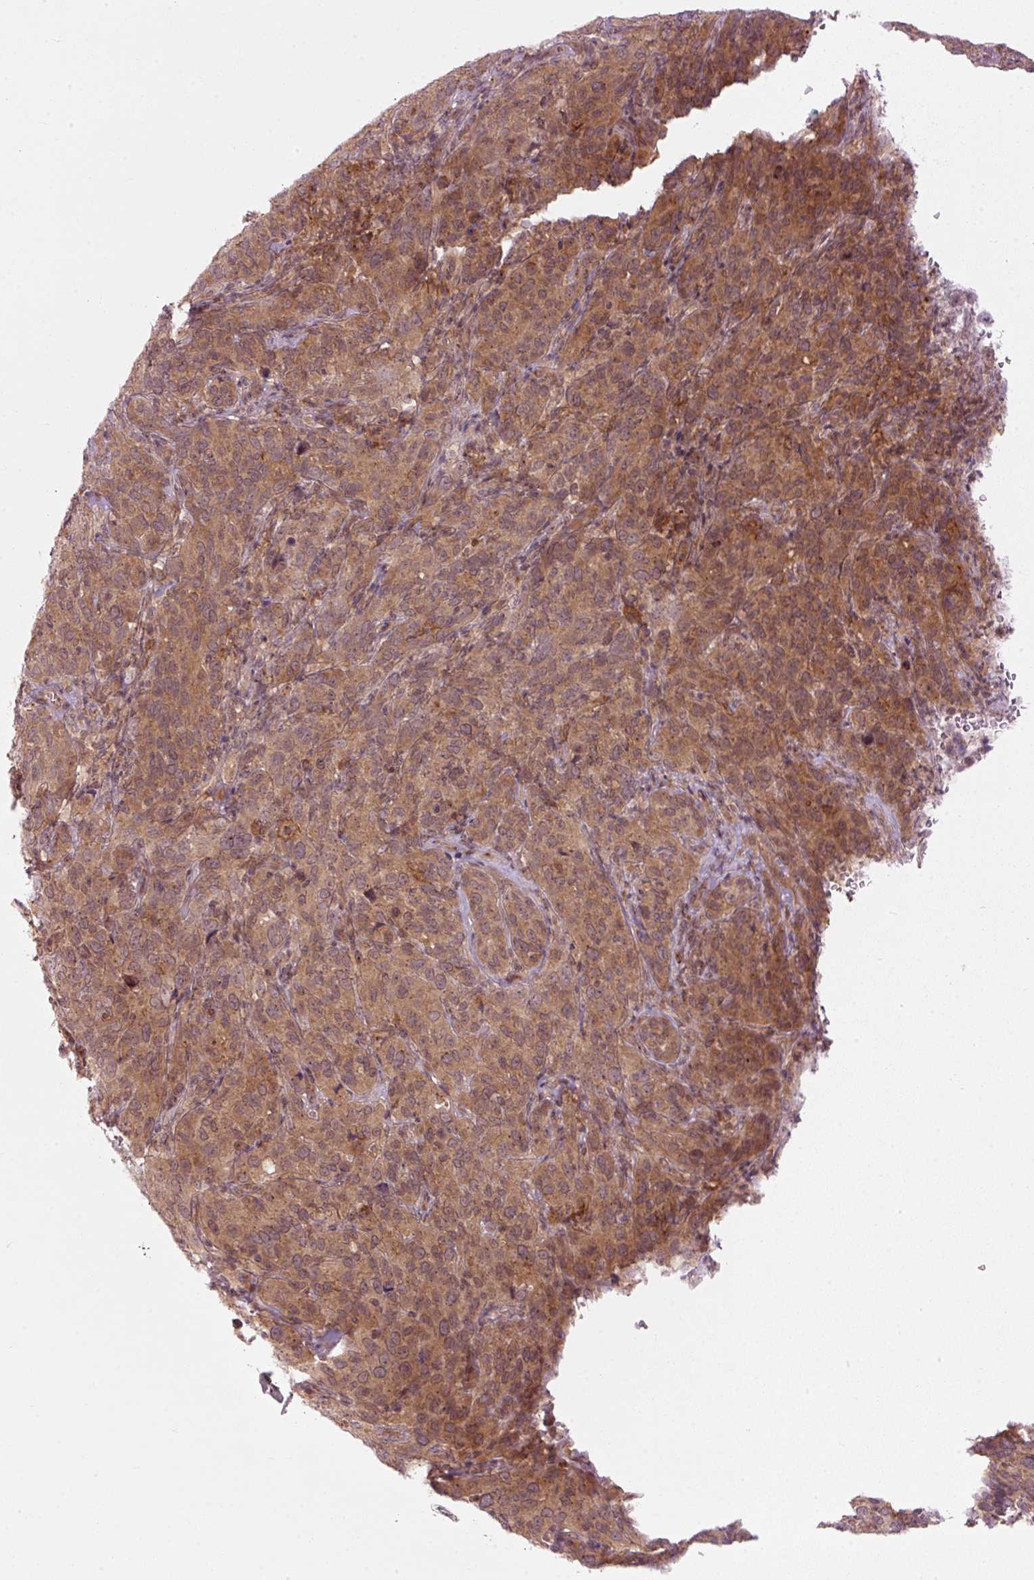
{"staining": {"intensity": "moderate", "quantity": ">75%", "location": "cytoplasmic/membranous"}, "tissue": "cervical cancer", "cell_type": "Tumor cells", "image_type": "cancer", "snomed": [{"axis": "morphology", "description": "Normal tissue, NOS"}, {"axis": "morphology", "description": "Squamous cell carcinoma, NOS"}, {"axis": "topography", "description": "Cervix"}], "caption": "High-power microscopy captured an IHC photomicrograph of cervical squamous cell carcinoma, revealing moderate cytoplasmic/membranous expression in approximately >75% of tumor cells.", "gene": "MZT2B", "patient": {"sex": "female", "age": 51}}